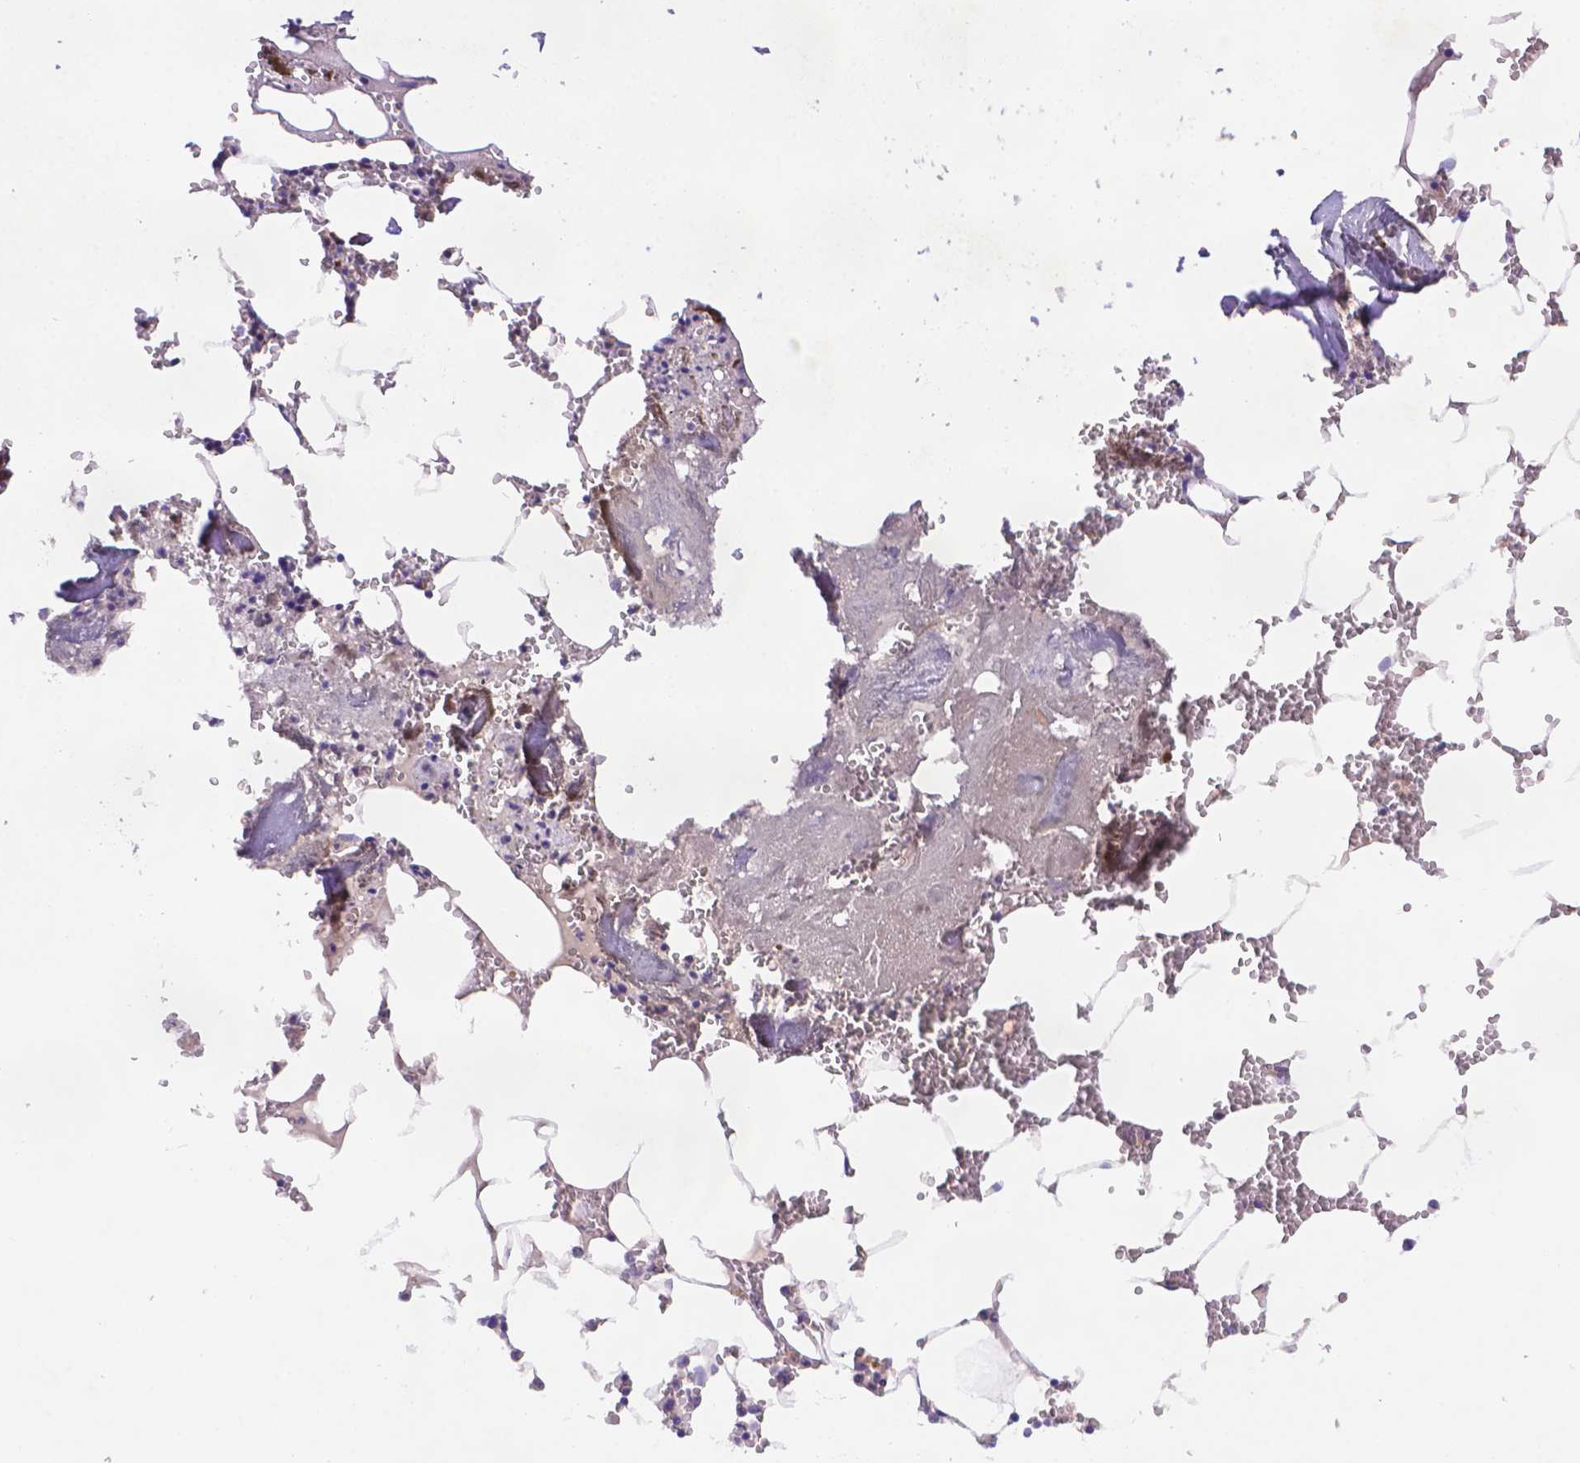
{"staining": {"intensity": "weak", "quantity": "<25%", "location": "cytoplasmic/membranous"}, "tissue": "bone marrow", "cell_type": "Hematopoietic cells", "image_type": "normal", "snomed": [{"axis": "morphology", "description": "Normal tissue, NOS"}, {"axis": "topography", "description": "Bone marrow"}], "caption": "Hematopoietic cells show no significant protein positivity in unremarkable bone marrow. The staining is performed using DAB brown chromogen with nuclei counter-stained in using hematoxylin.", "gene": "FGD2", "patient": {"sex": "male", "age": 54}}